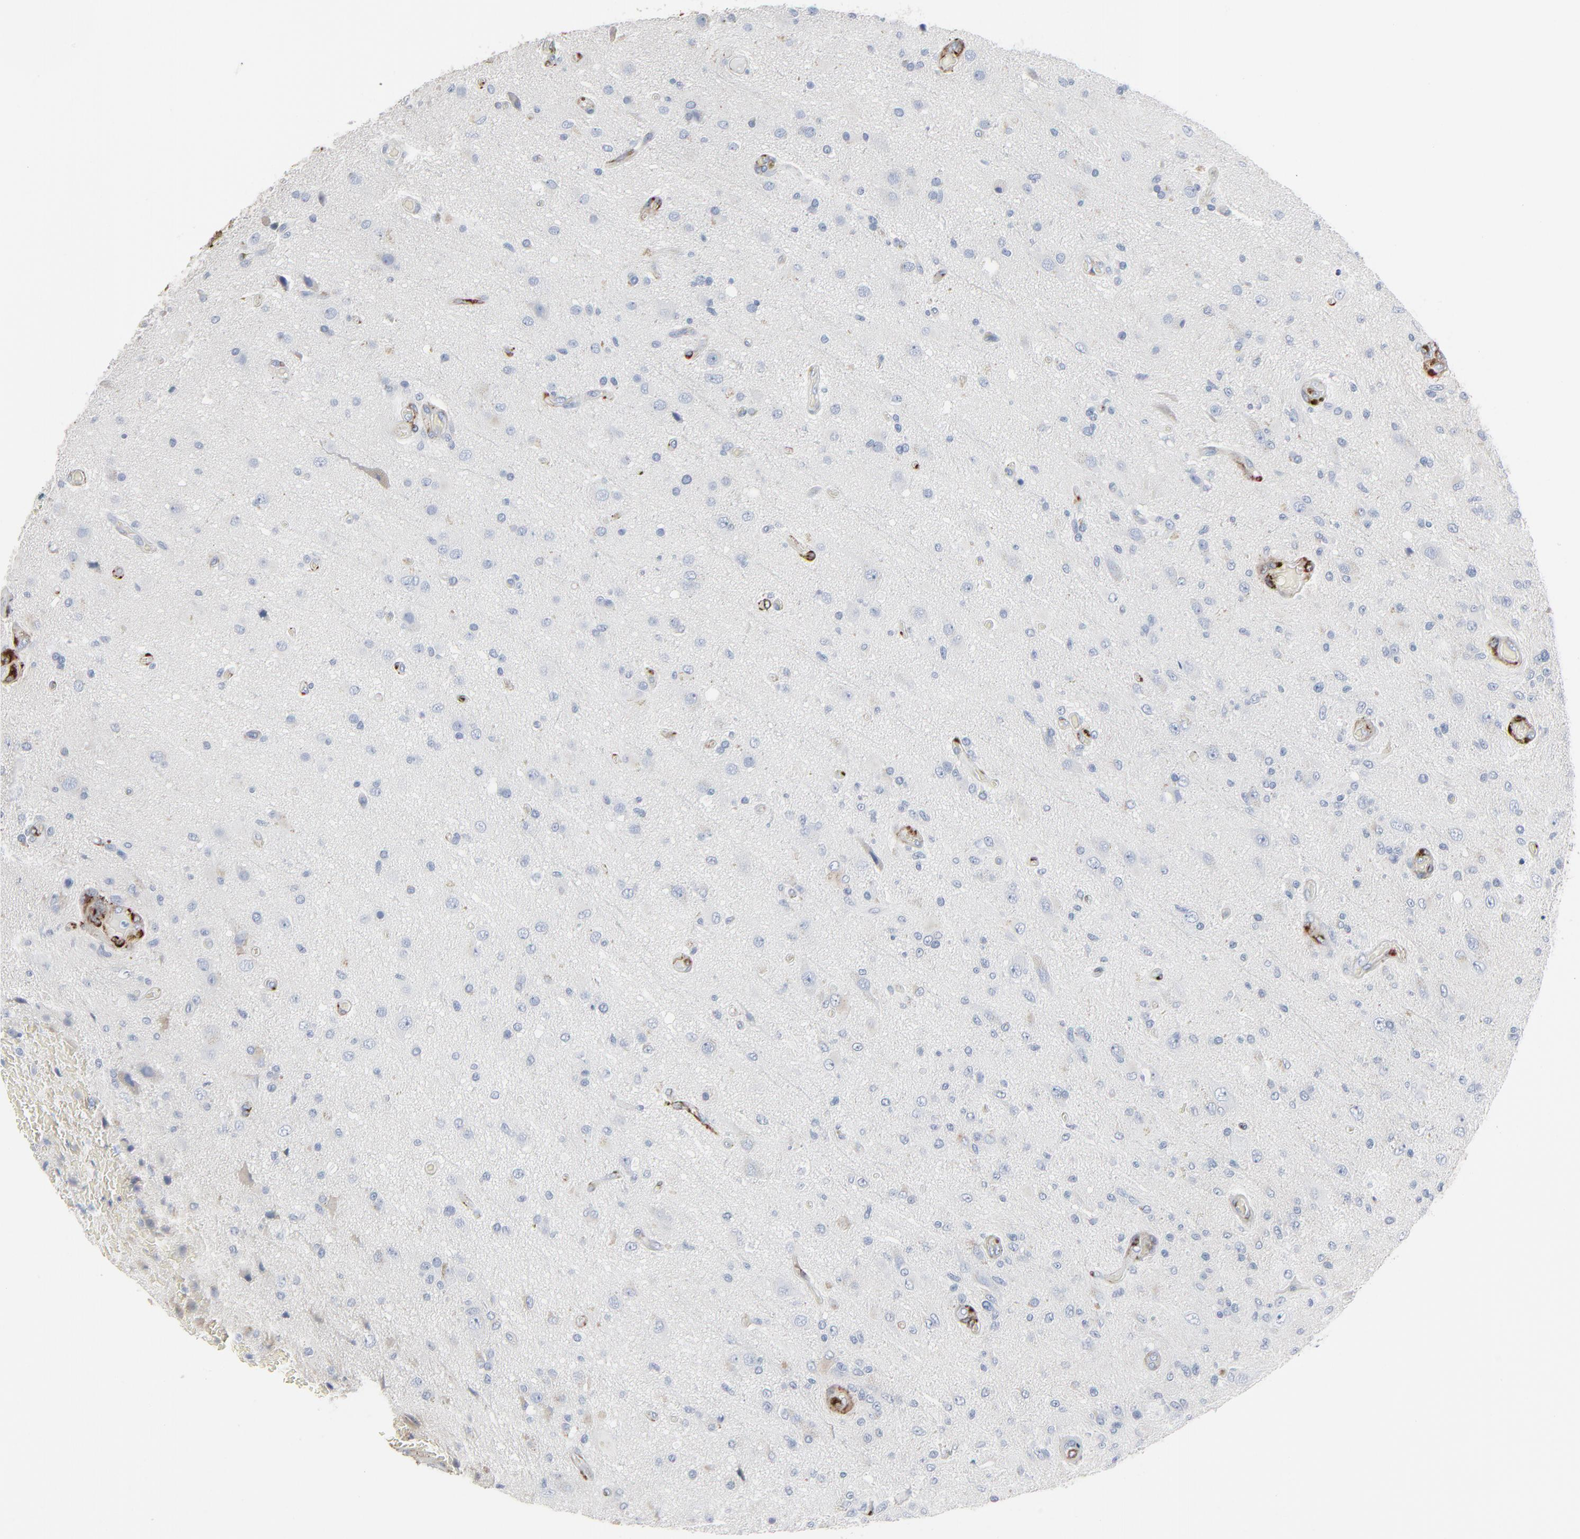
{"staining": {"intensity": "weak", "quantity": "<25%", "location": "cytoplasmic/membranous"}, "tissue": "glioma", "cell_type": "Tumor cells", "image_type": "cancer", "snomed": [{"axis": "morphology", "description": "Normal tissue, NOS"}, {"axis": "morphology", "description": "Glioma, malignant, High grade"}, {"axis": "topography", "description": "Cerebral cortex"}], "caption": "The immunohistochemistry (IHC) photomicrograph has no significant expression in tumor cells of high-grade glioma (malignant) tissue.", "gene": "BGN", "patient": {"sex": "male", "age": 77}}